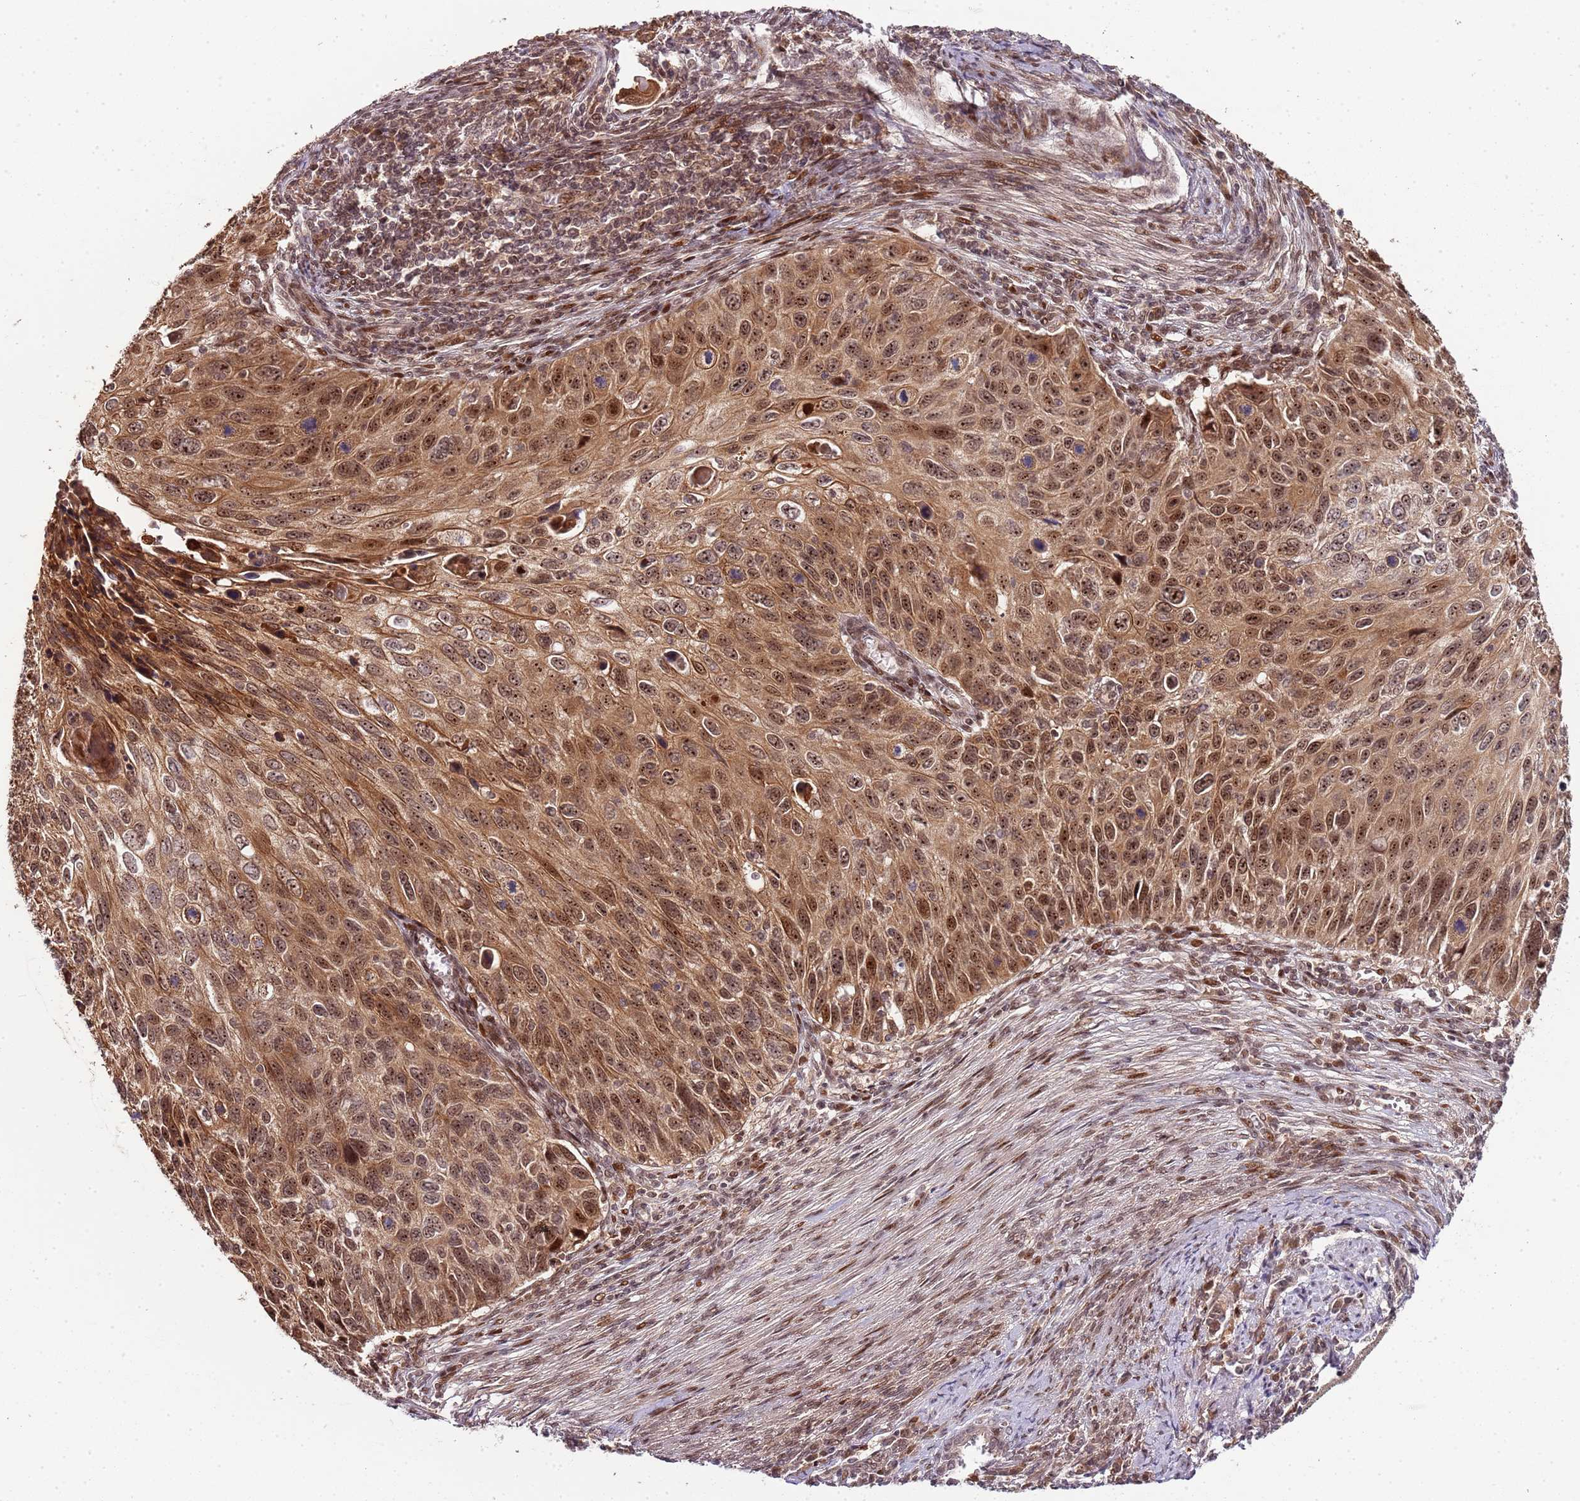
{"staining": {"intensity": "moderate", "quantity": ">75%", "location": "cytoplasmic/membranous,nuclear"}, "tissue": "cervical cancer", "cell_type": "Tumor cells", "image_type": "cancer", "snomed": [{"axis": "morphology", "description": "Squamous cell carcinoma, NOS"}, {"axis": "topography", "description": "Cervix"}], "caption": "Tumor cells reveal moderate cytoplasmic/membranous and nuclear staining in approximately >75% of cells in cervical squamous cell carcinoma.", "gene": "EDC3", "patient": {"sex": "female", "age": 70}}